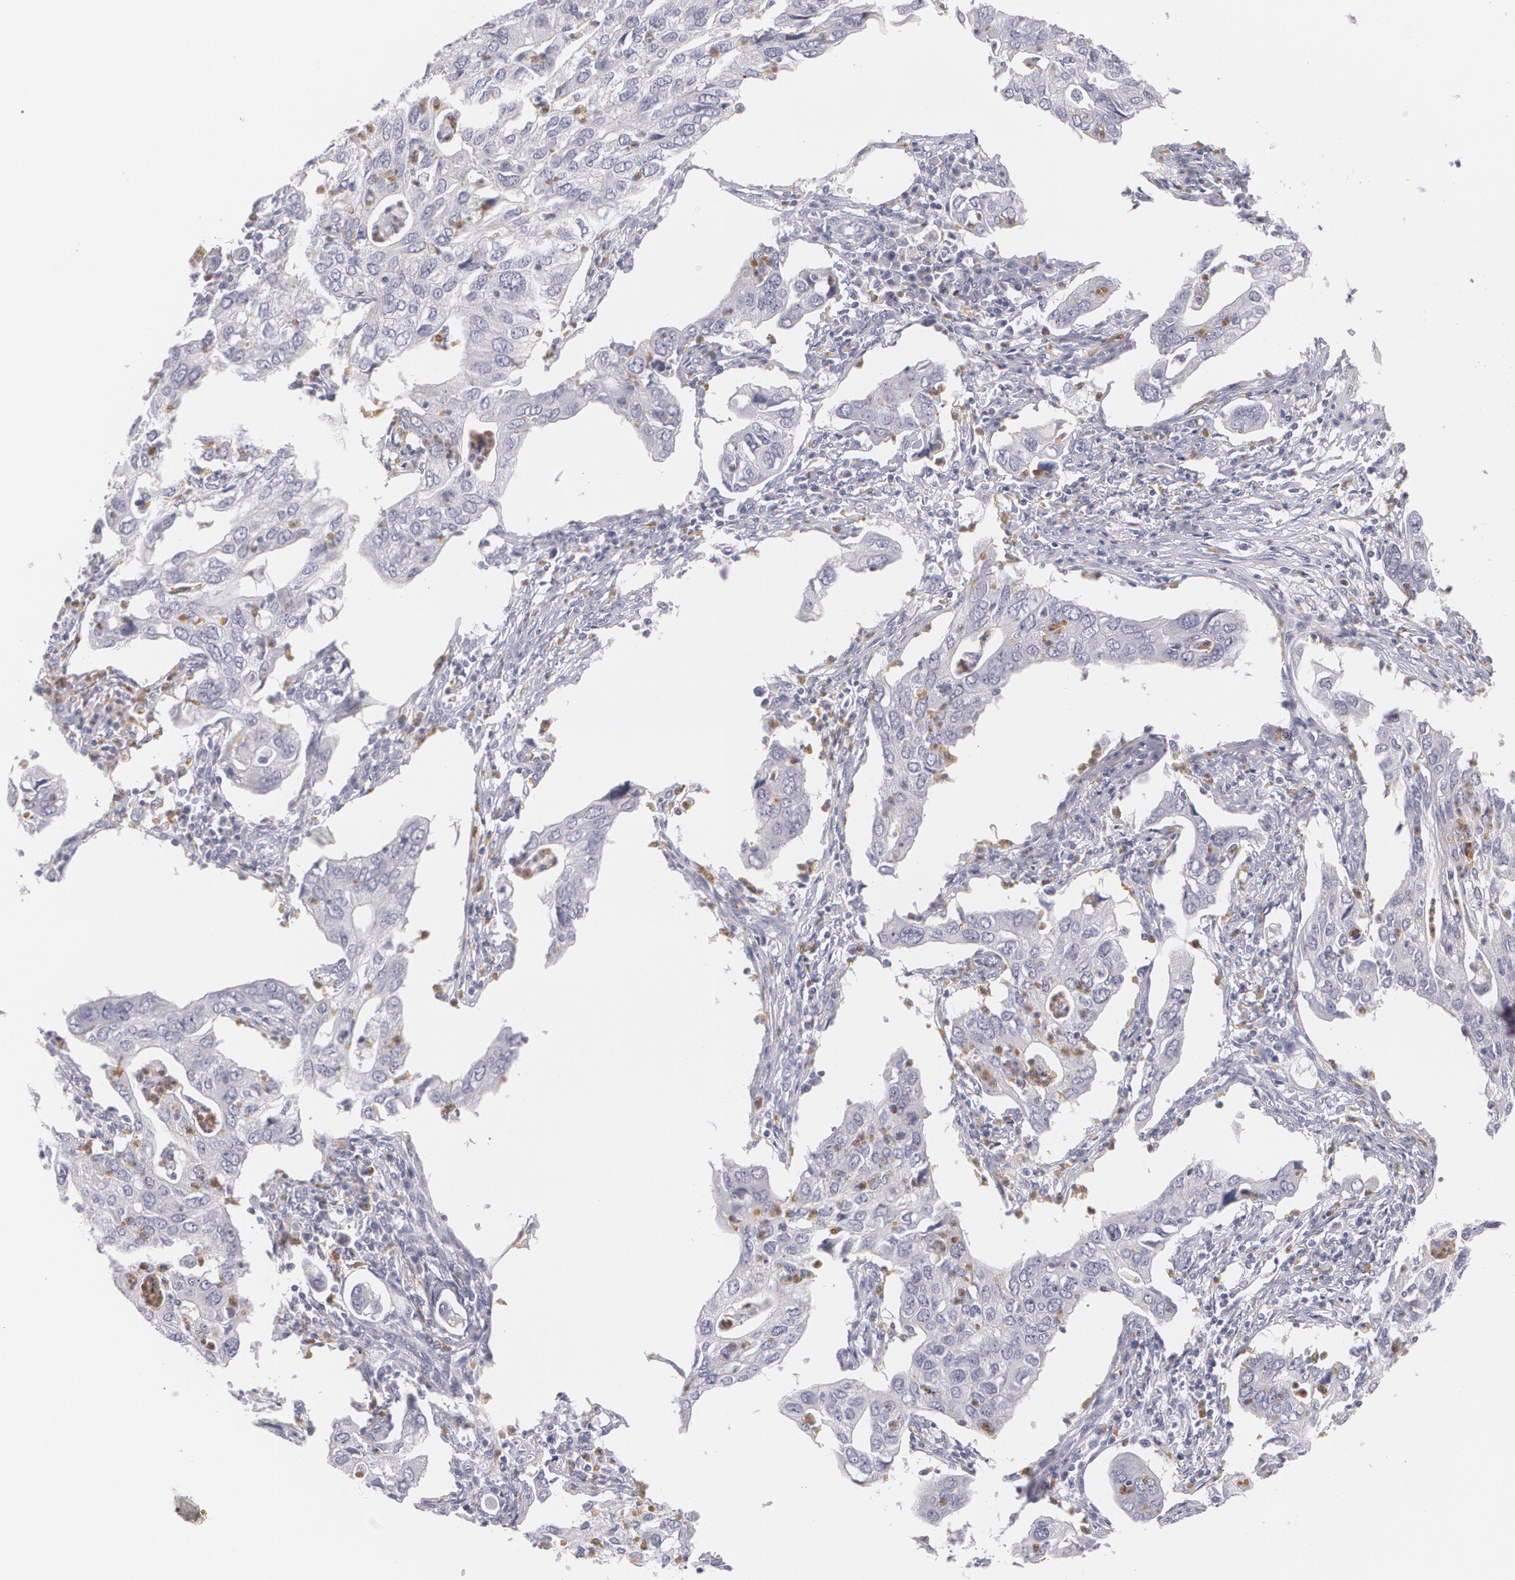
{"staining": {"intensity": "negative", "quantity": "none", "location": "none"}, "tissue": "lung cancer", "cell_type": "Tumor cells", "image_type": "cancer", "snomed": [{"axis": "morphology", "description": "Adenocarcinoma, NOS"}, {"axis": "topography", "description": "Lung"}], "caption": "This photomicrograph is of lung adenocarcinoma stained with immunohistochemistry to label a protein in brown with the nuclei are counter-stained blue. There is no staining in tumor cells. The staining was performed using DAB to visualize the protein expression in brown, while the nuclei were stained in blue with hematoxylin (Magnification: 20x).", "gene": "FAM181A", "patient": {"sex": "male", "age": 48}}